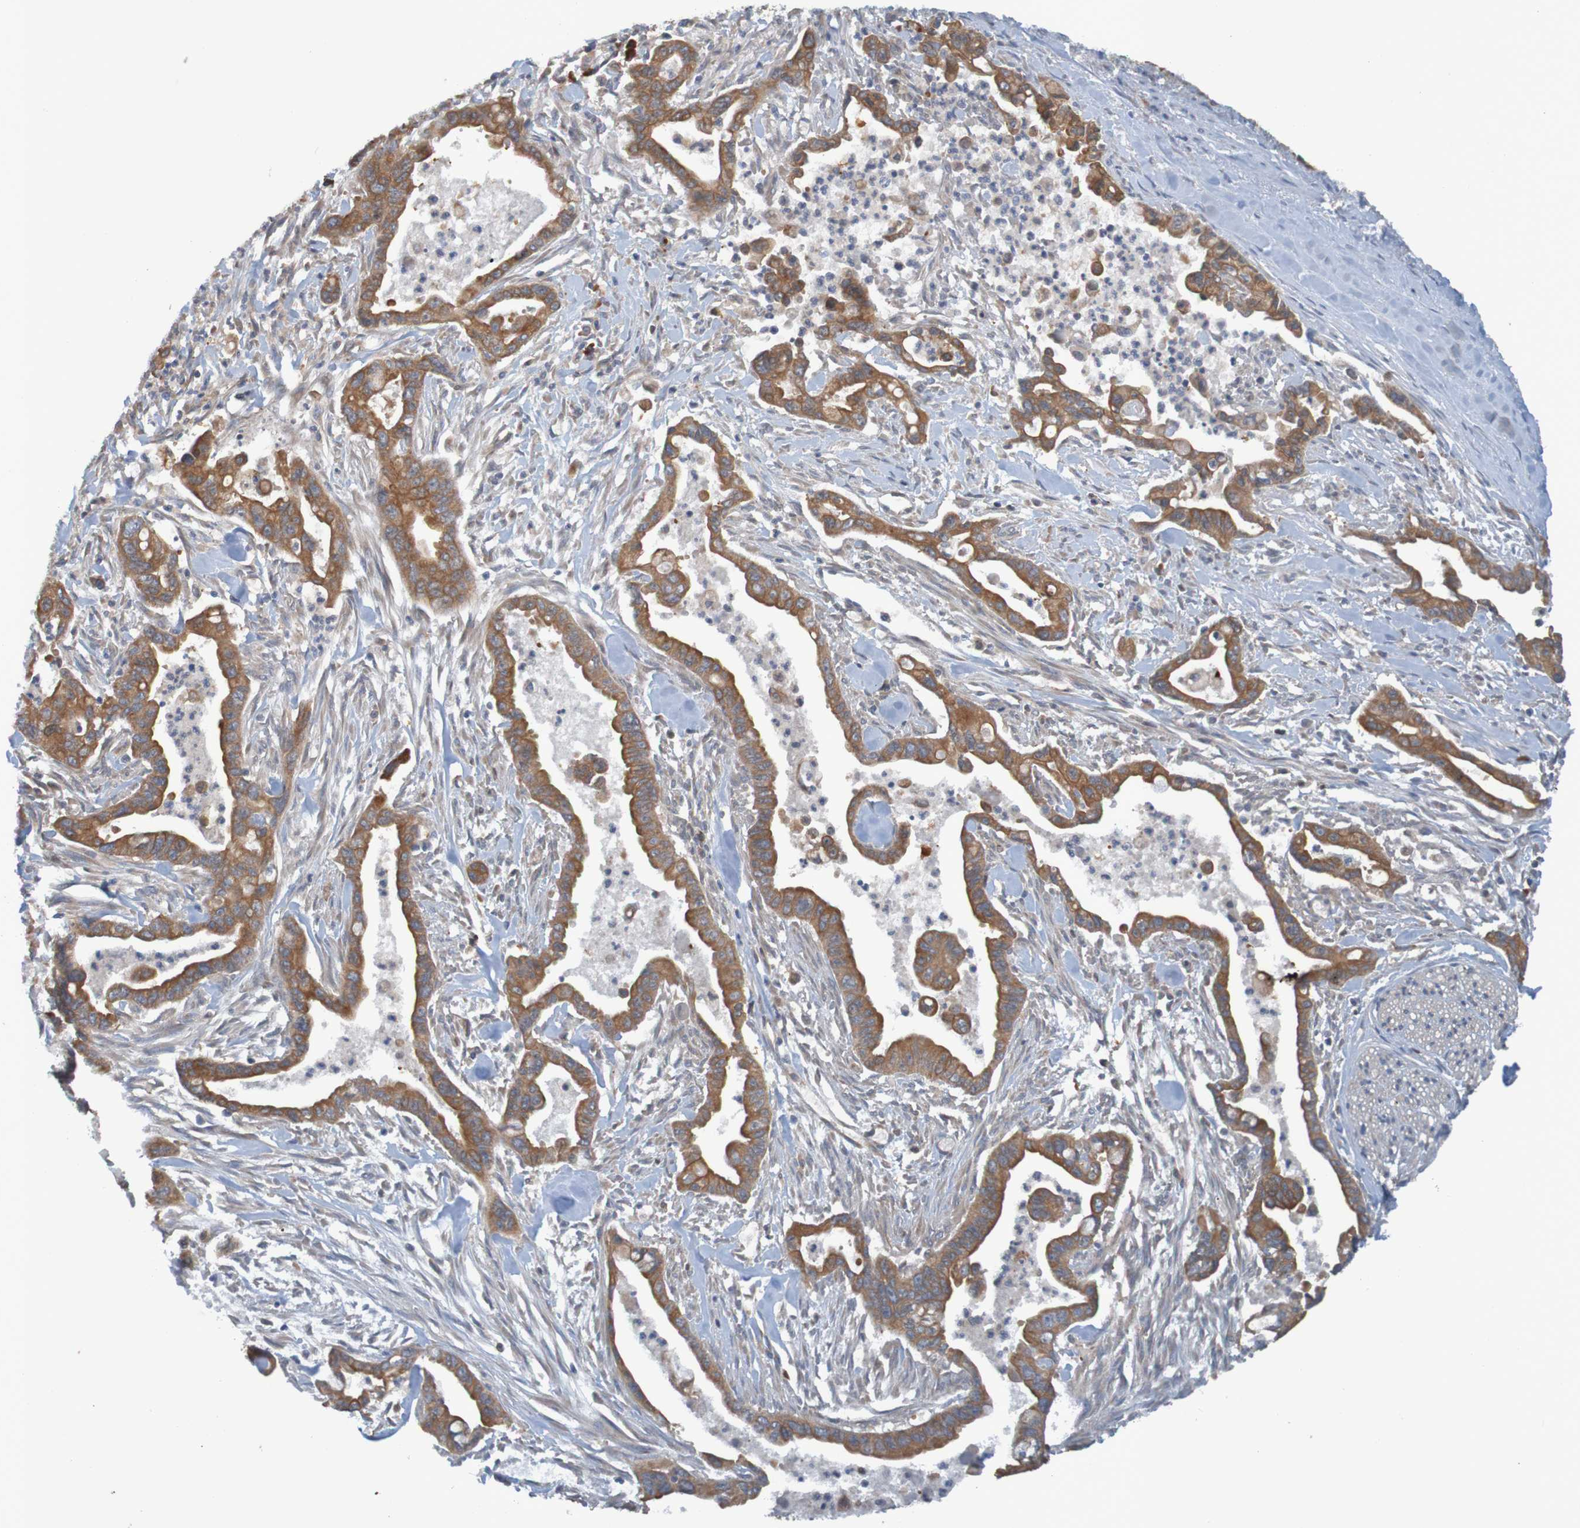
{"staining": {"intensity": "moderate", "quantity": ">75%", "location": "cytoplasmic/membranous"}, "tissue": "pancreatic cancer", "cell_type": "Tumor cells", "image_type": "cancer", "snomed": [{"axis": "morphology", "description": "Adenocarcinoma, NOS"}, {"axis": "topography", "description": "Pancreas"}], "caption": "Protein staining reveals moderate cytoplasmic/membranous staining in about >75% of tumor cells in adenocarcinoma (pancreatic).", "gene": "DNAJC4", "patient": {"sex": "male", "age": 70}}